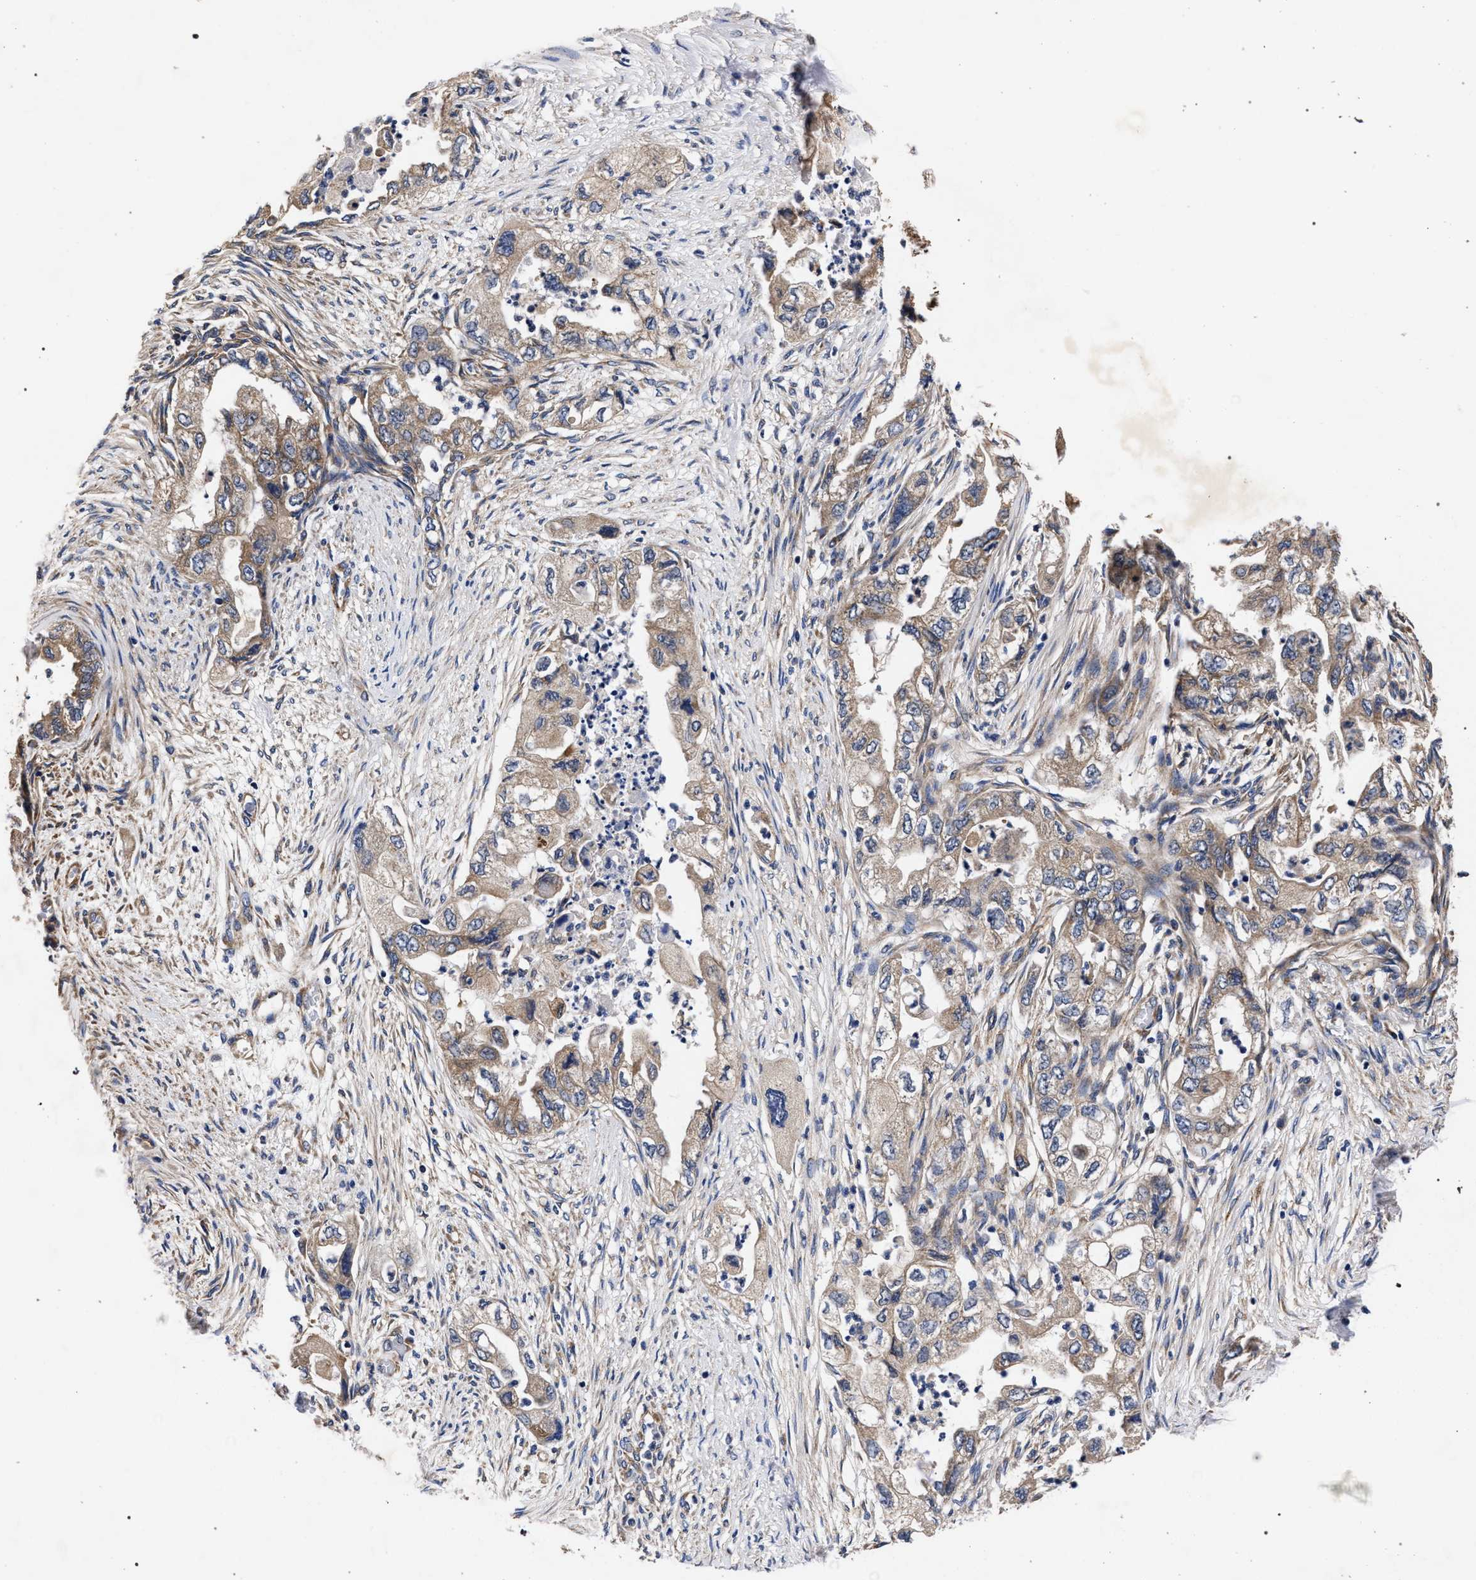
{"staining": {"intensity": "moderate", "quantity": ">75%", "location": "cytoplasmic/membranous"}, "tissue": "pancreatic cancer", "cell_type": "Tumor cells", "image_type": "cancer", "snomed": [{"axis": "morphology", "description": "Adenocarcinoma, NOS"}, {"axis": "topography", "description": "Pancreas"}], "caption": "A photomicrograph of adenocarcinoma (pancreatic) stained for a protein reveals moderate cytoplasmic/membranous brown staining in tumor cells. The staining was performed using DAB to visualize the protein expression in brown, while the nuclei were stained in blue with hematoxylin (Magnification: 20x).", "gene": "CFAP95", "patient": {"sex": "female", "age": 73}}